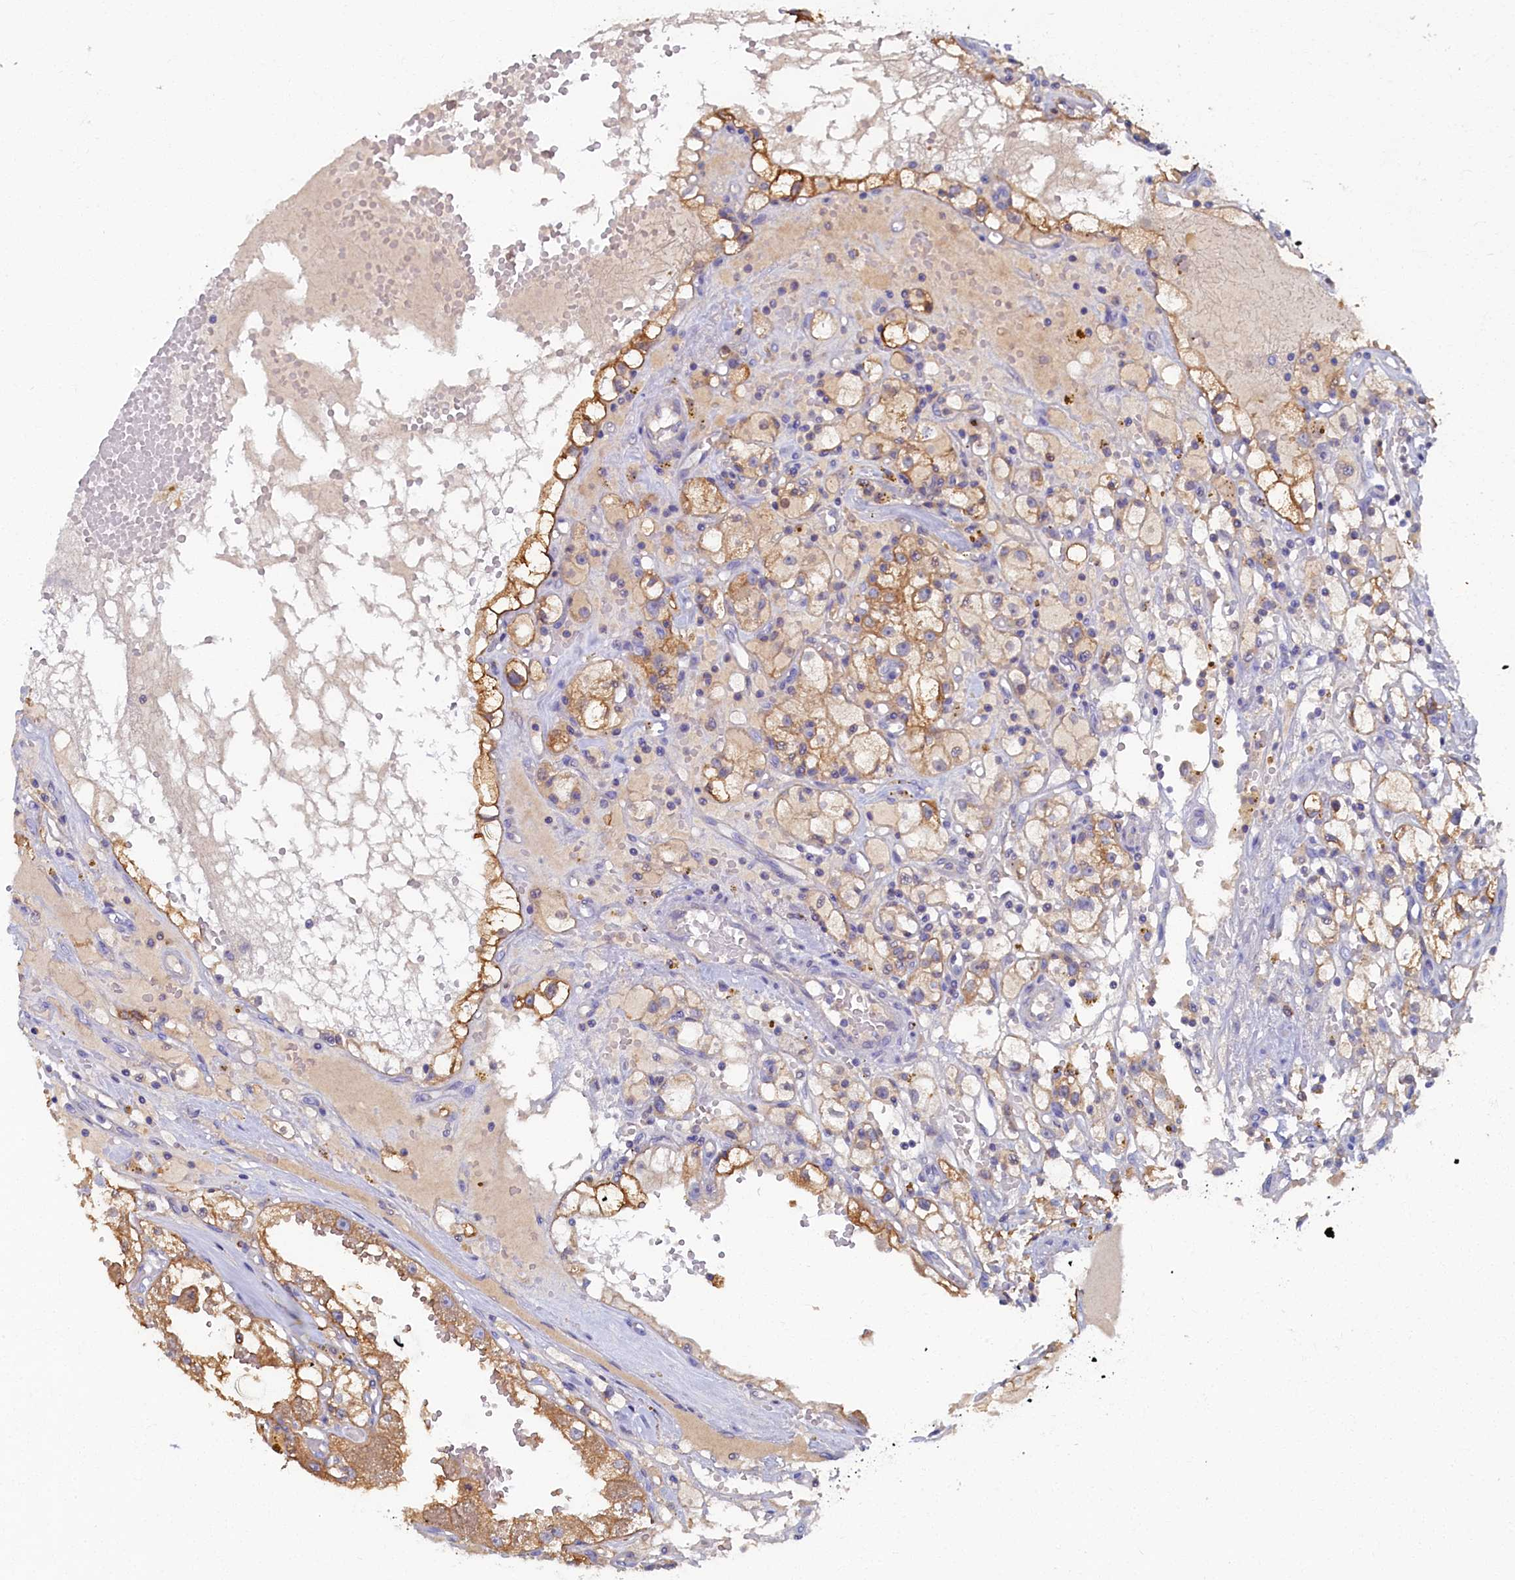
{"staining": {"intensity": "moderate", "quantity": "25%-75%", "location": "cytoplasmic/membranous"}, "tissue": "renal cancer", "cell_type": "Tumor cells", "image_type": "cancer", "snomed": [{"axis": "morphology", "description": "Adenocarcinoma, NOS"}, {"axis": "topography", "description": "Kidney"}], "caption": "Brown immunohistochemical staining in human renal cancer (adenocarcinoma) exhibits moderate cytoplasmic/membranous positivity in approximately 25%-75% of tumor cells.", "gene": "TIMM8B", "patient": {"sex": "male", "age": 56}}